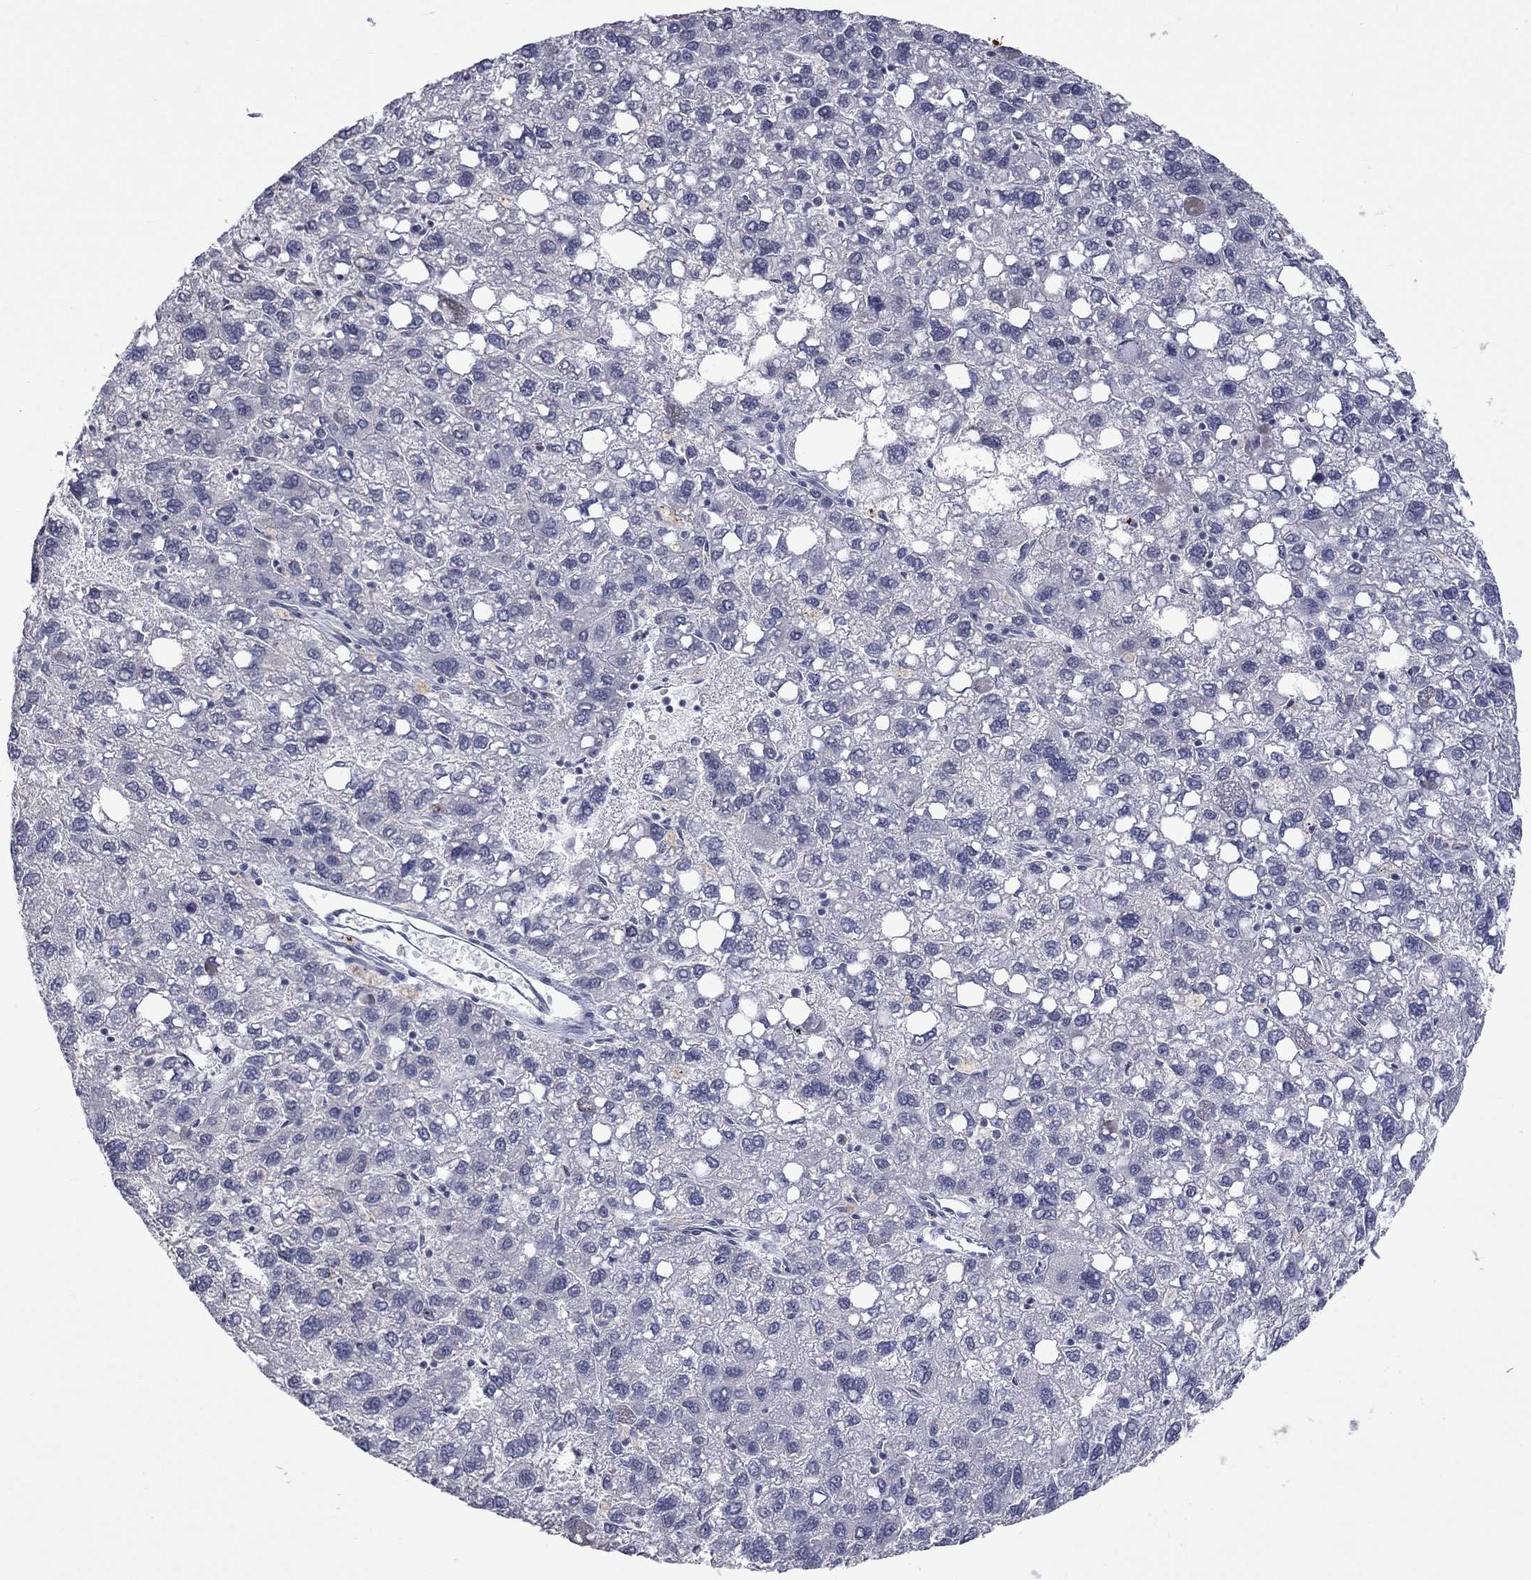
{"staining": {"intensity": "negative", "quantity": "none", "location": "none"}, "tissue": "liver cancer", "cell_type": "Tumor cells", "image_type": "cancer", "snomed": [{"axis": "morphology", "description": "Carcinoma, Hepatocellular, NOS"}, {"axis": "topography", "description": "Liver"}], "caption": "Immunohistochemistry (IHC) histopathology image of neoplastic tissue: human liver cancer stained with DAB shows no significant protein positivity in tumor cells.", "gene": "TMEM143", "patient": {"sex": "female", "age": 82}}